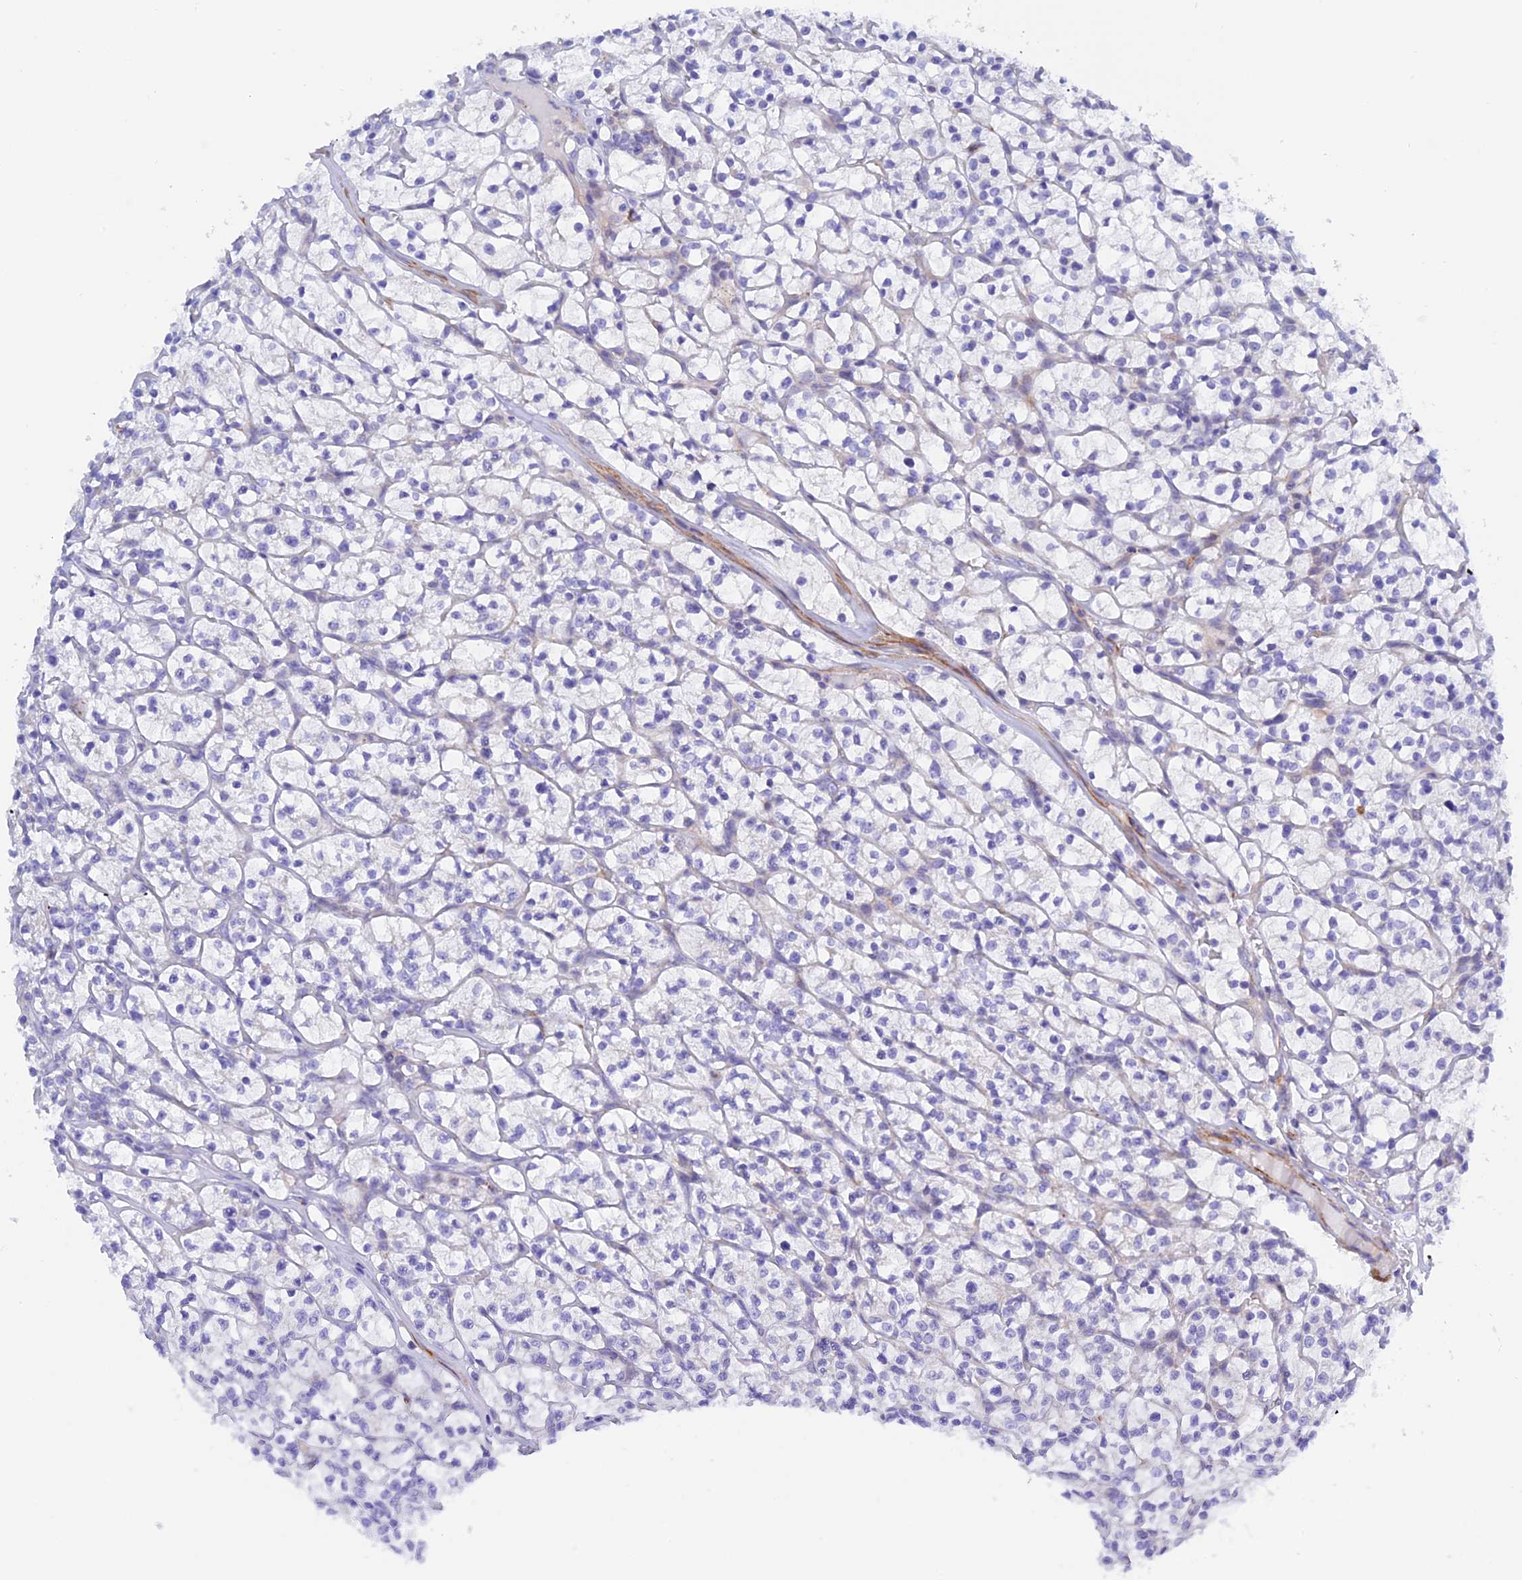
{"staining": {"intensity": "negative", "quantity": "none", "location": "none"}, "tissue": "renal cancer", "cell_type": "Tumor cells", "image_type": "cancer", "snomed": [{"axis": "morphology", "description": "Adenocarcinoma, NOS"}, {"axis": "topography", "description": "Kidney"}], "caption": "Tumor cells are negative for brown protein staining in adenocarcinoma (renal).", "gene": "ZDHHC16", "patient": {"sex": "female", "age": 64}}